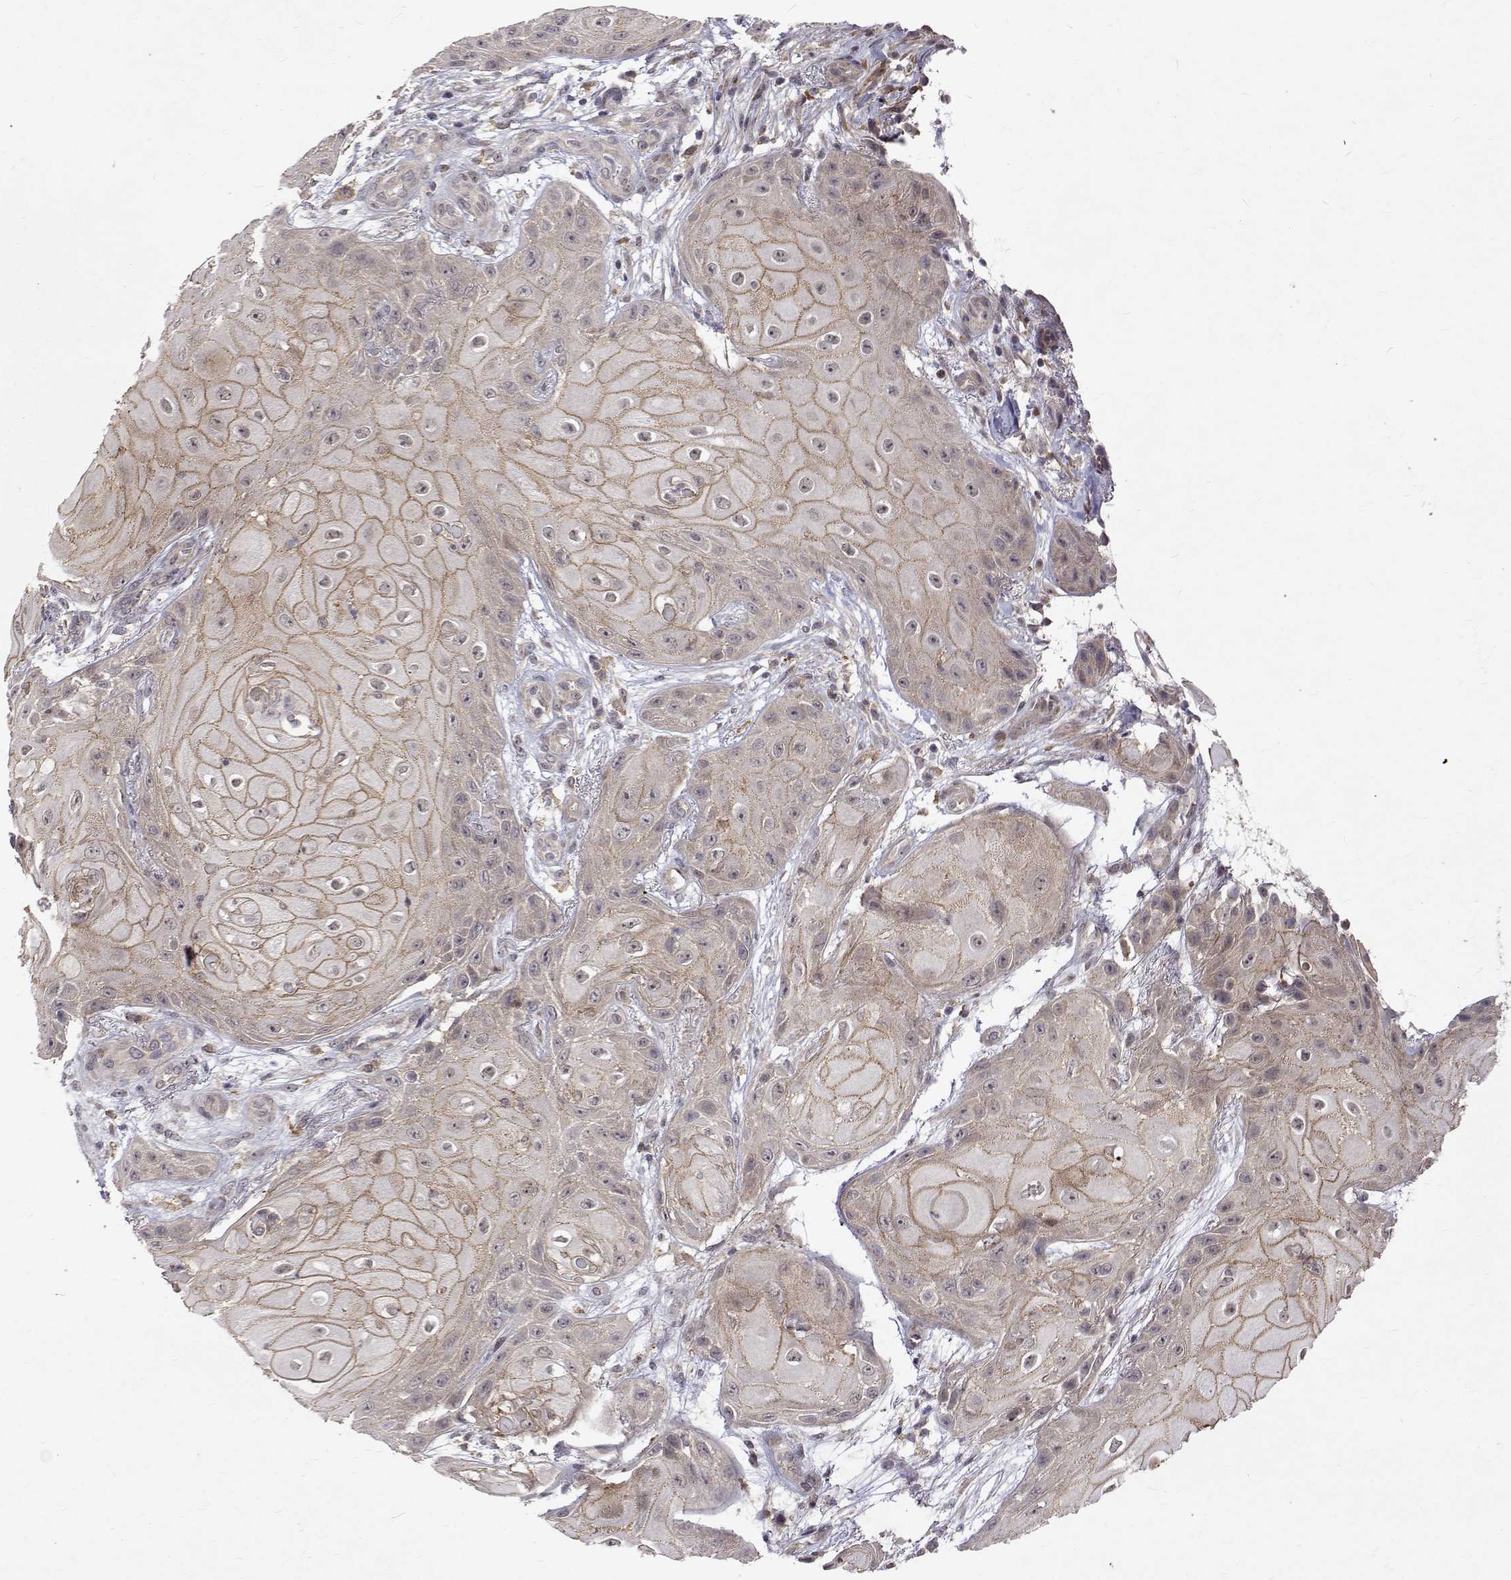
{"staining": {"intensity": "weak", "quantity": ">75%", "location": "cytoplasmic/membranous,nuclear"}, "tissue": "skin cancer", "cell_type": "Tumor cells", "image_type": "cancer", "snomed": [{"axis": "morphology", "description": "Squamous cell carcinoma, NOS"}, {"axis": "topography", "description": "Skin"}], "caption": "DAB immunohistochemical staining of skin squamous cell carcinoma exhibits weak cytoplasmic/membranous and nuclear protein expression in about >75% of tumor cells.", "gene": "ALKBH8", "patient": {"sex": "male", "age": 62}}